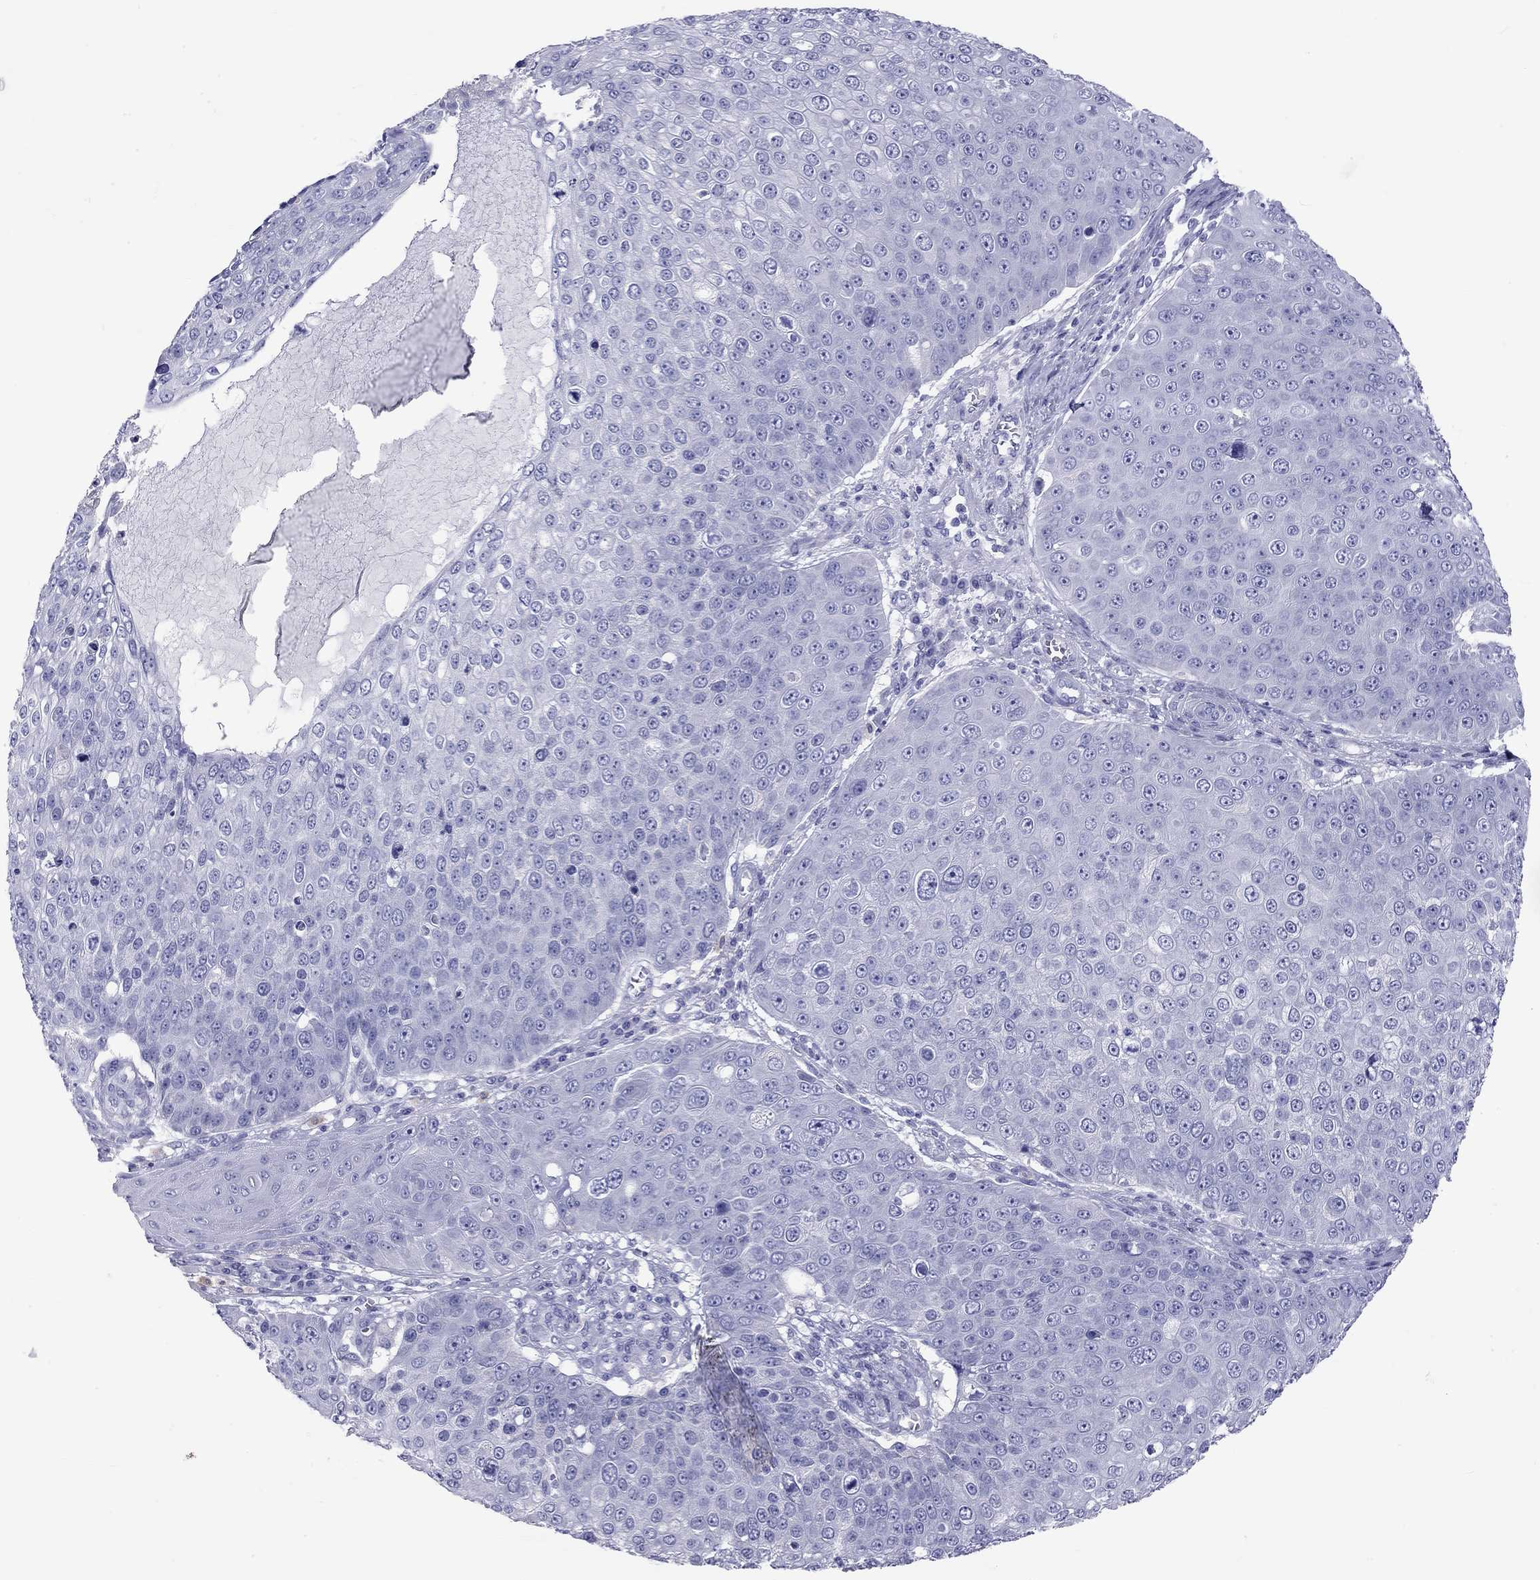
{"staining": {"intensity": "negative", "quantity": "none", "location": "none"}, "tissue": "skin cancer", "cell_type": "Tumor cells", "image_type": "cancer", "snomed": [{"axis": "morphology", "description": "Squamous cell carcinoma, NOS"}, {"axis": "topography", "description": "Skin"}], "caption": "Skin cancer (squamous cell carcinoma) stained for a protein using IHC reveals no staining tumor cells.", "gene": "DPY19L2", "patient": {"sex": "male", "age": 71}}